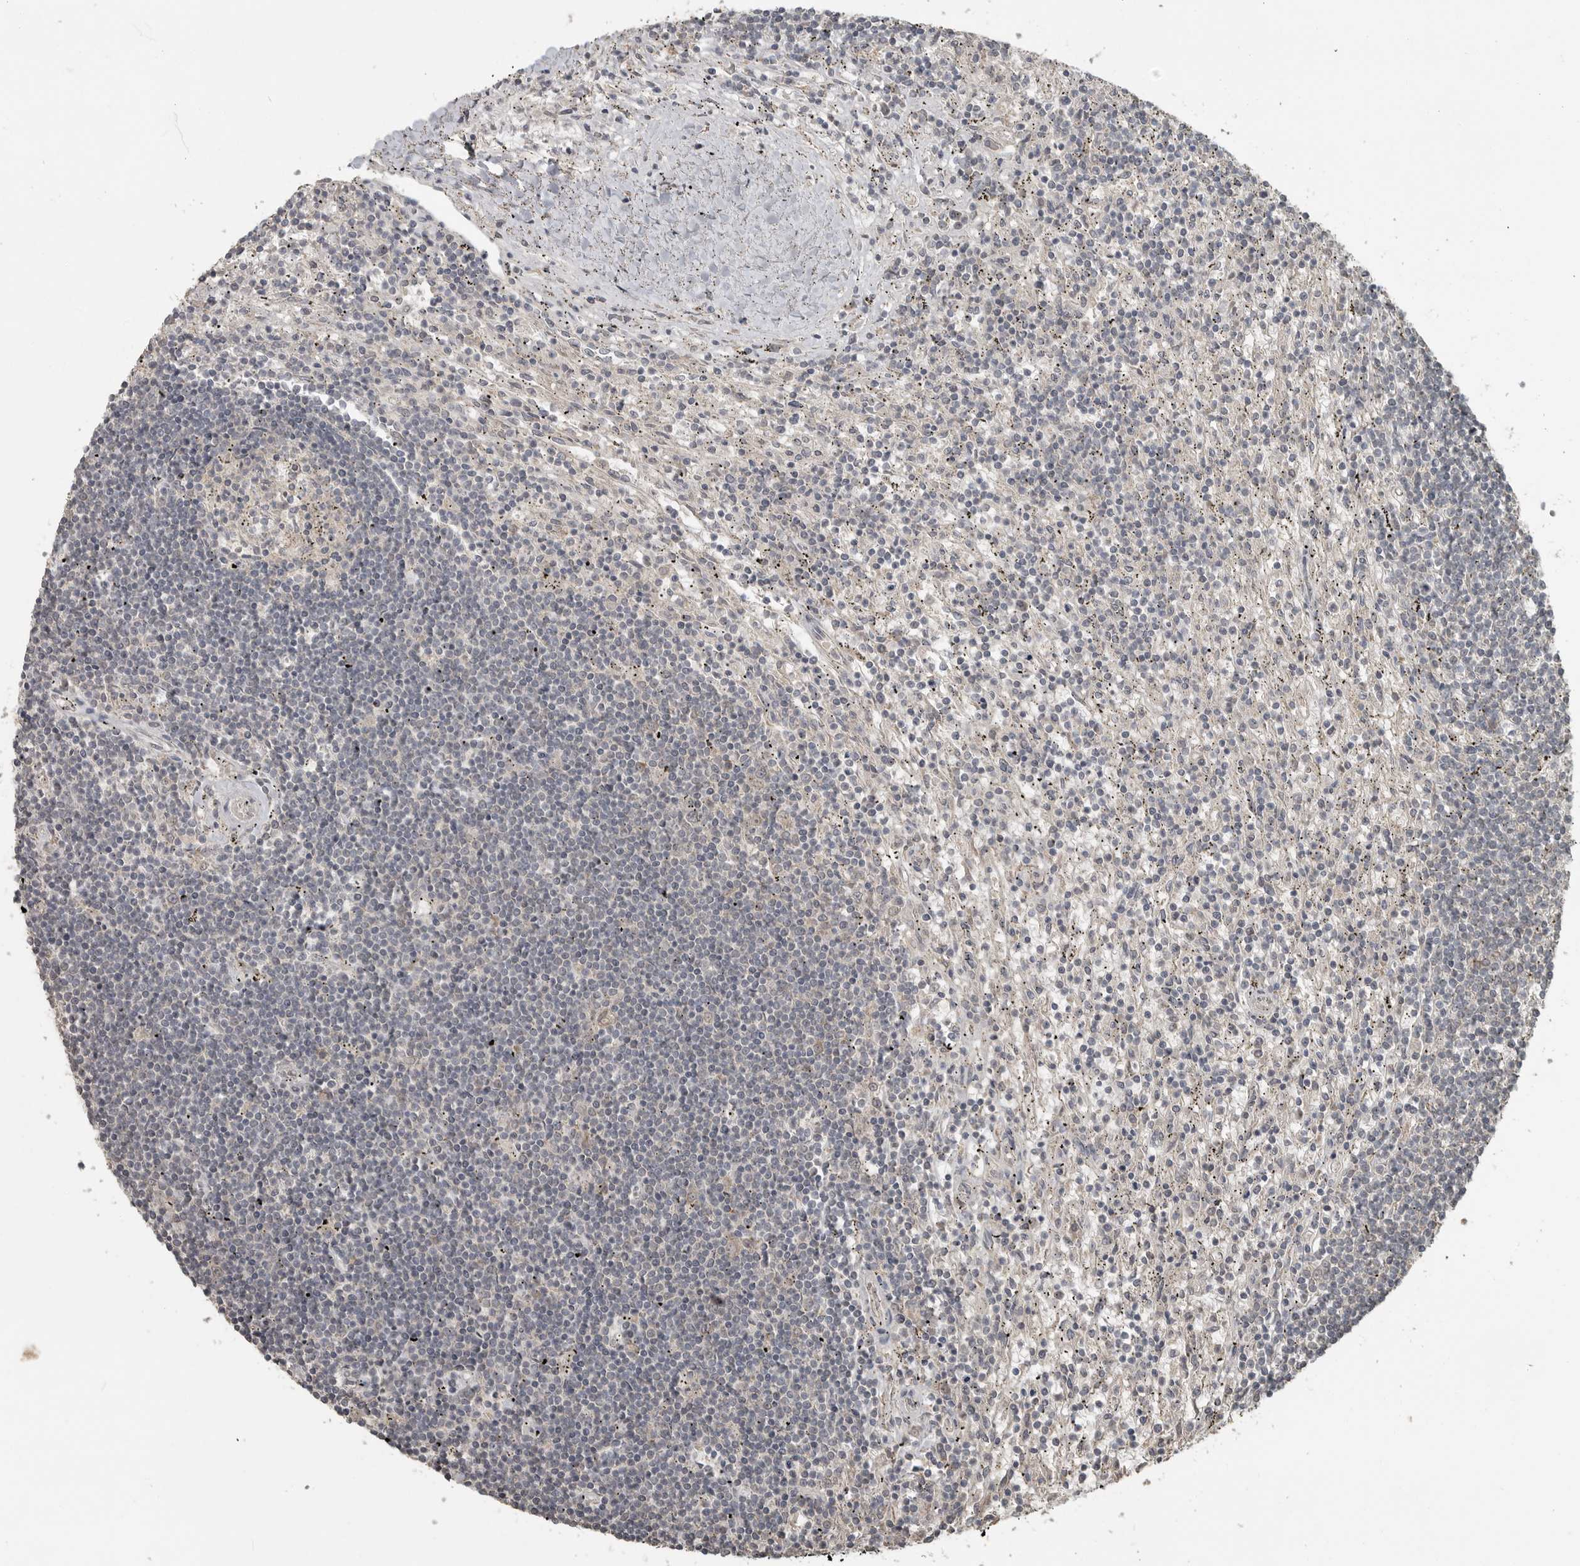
{"staining": {"intensity": "negative", "quantity": "none", "location": "none"}, "tissue": "lymphoma", "cell_type": "Tumor cells", "image_type": "cancer", "snomed": [{"axis": "morphology", "description": "Malignant lymphoma, non-Hodgkin's type, Low grade"}, {"axis": "topography", "description": "Spleen"}], "caption": "Tumor cells are negative for brown protein staining in low-grade malignant lymphoma, non-Hodgkin's type.", "gene": "LLGL1", "patient": {"sex": "male", "age": 76}}